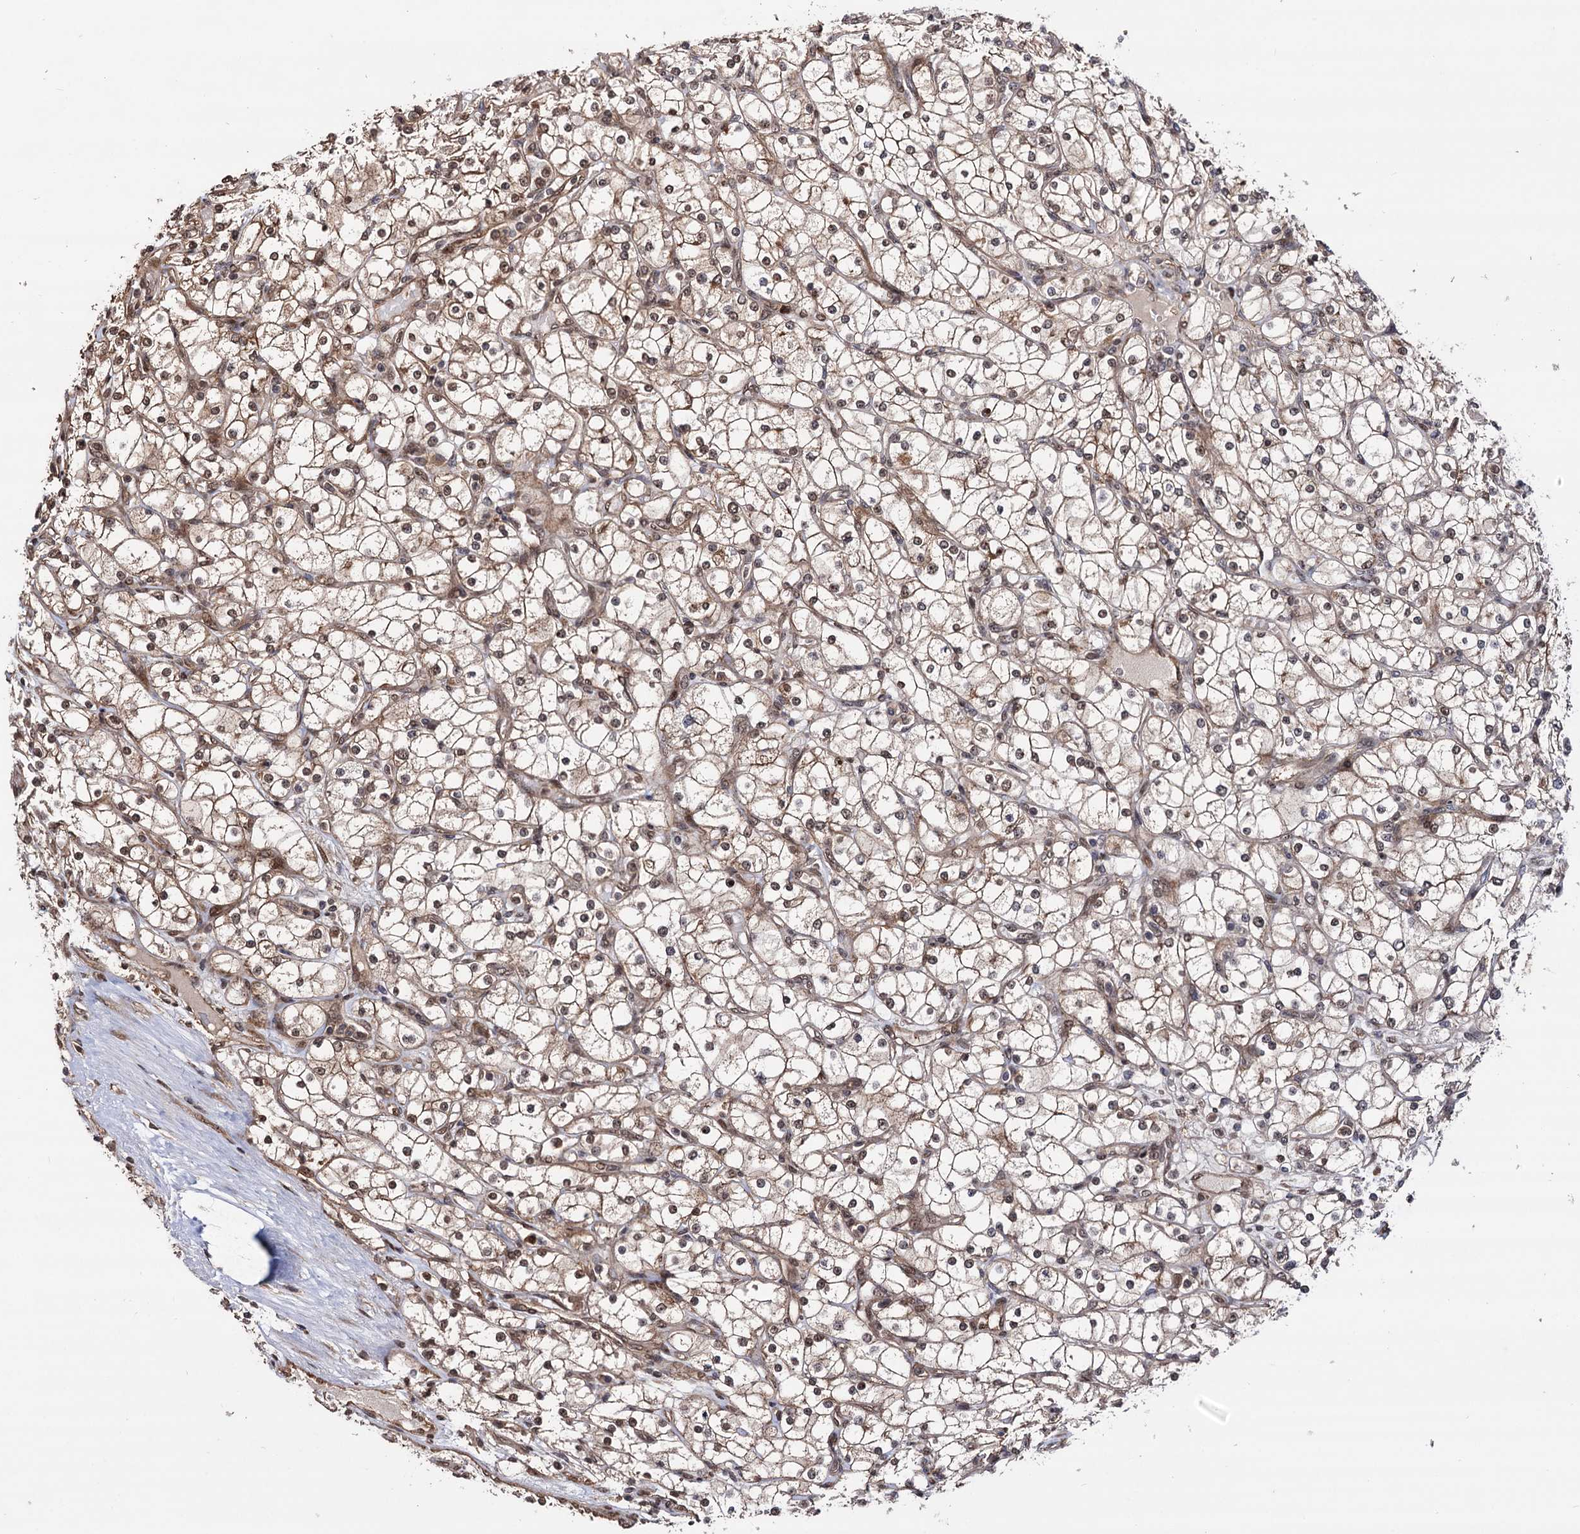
{"staining": {"intensity": "moderate", "quantity": "25%-75%", "location": "cytoplasmic/membranous,nuclear"}, "tissue": "renal cancer", "cell_type": "Tumor cells", "image_type": "cancer", "snomed": [{"axis": "morphology", "description": "Adenocarcinoma, NOS"}, {"axis": "topography", "description": "Kidney"}], "caption": "About 25%-75% of tumor cells in renal cancer show moderate cytoplasmic/membranous and nuclear protein staining as visualized by brown immunohistochemical staining.", "gene": "PIGB", "patient": {"sex": "male", "age": 80}}